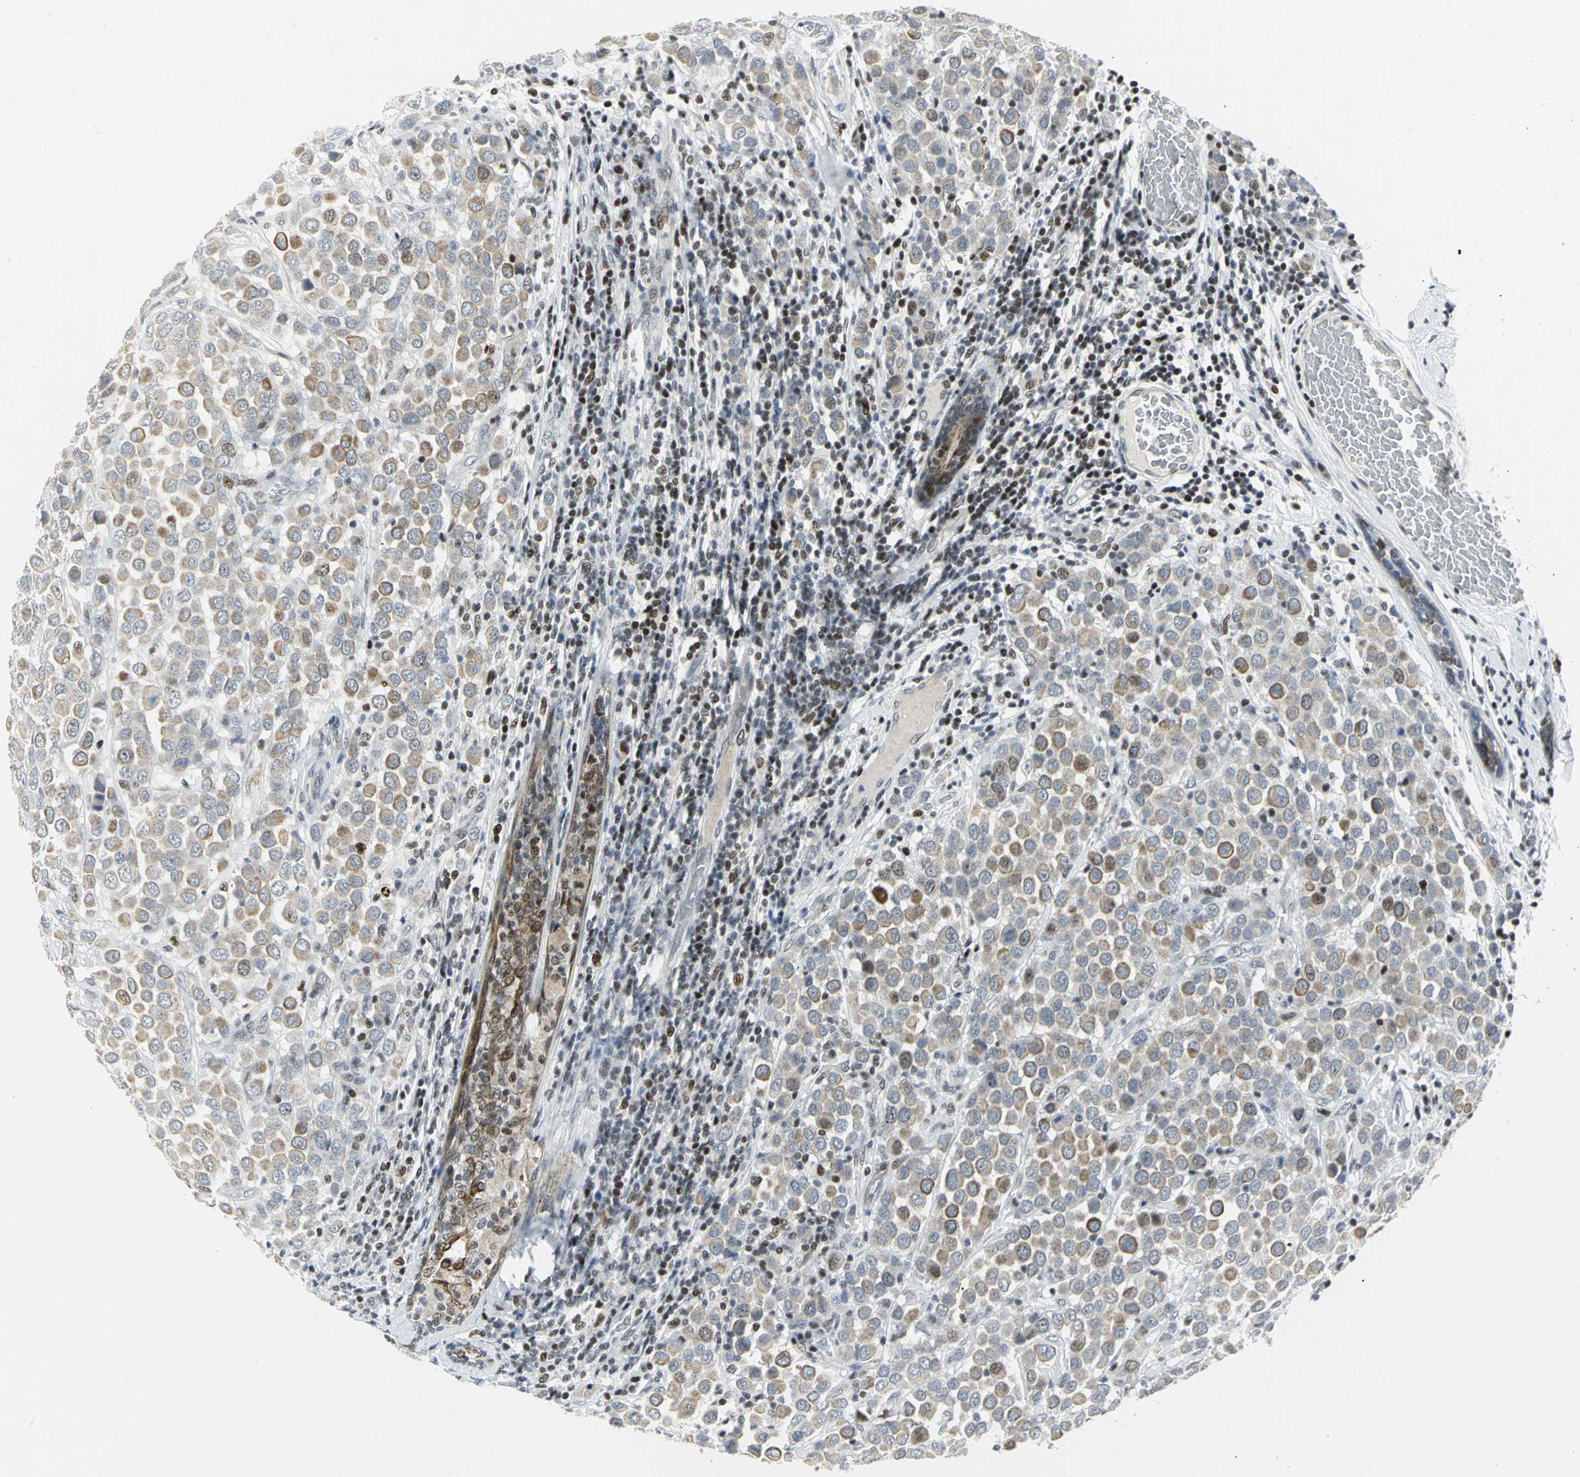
{"staining": {"intensity": "moderate", "quantity": "25%-75%", "location": "cytoplasmic/membranous"}, "tissue": "breast cancer", "cell_type": "Tumor cells", "image_type": "cancer", "snomed": [{"axis": "morphology", "description": "Duct carcinoma"}, {"axis": "topography", "description": "Breast"}], "caption": "Invasive ductal carcinoma (breast) tissue reveals moderate cytoplasmic/membranous staining in approximately 25%-75% of tumor cells The protein of interest is stained brown, and the nuclei are stained in blue (DAB (3,3'-diaminobenzidine) IHC with brightfield microscopy, high magnification).", "gene": "RPA1", "patient": {"sex": "female", "age": 61}}